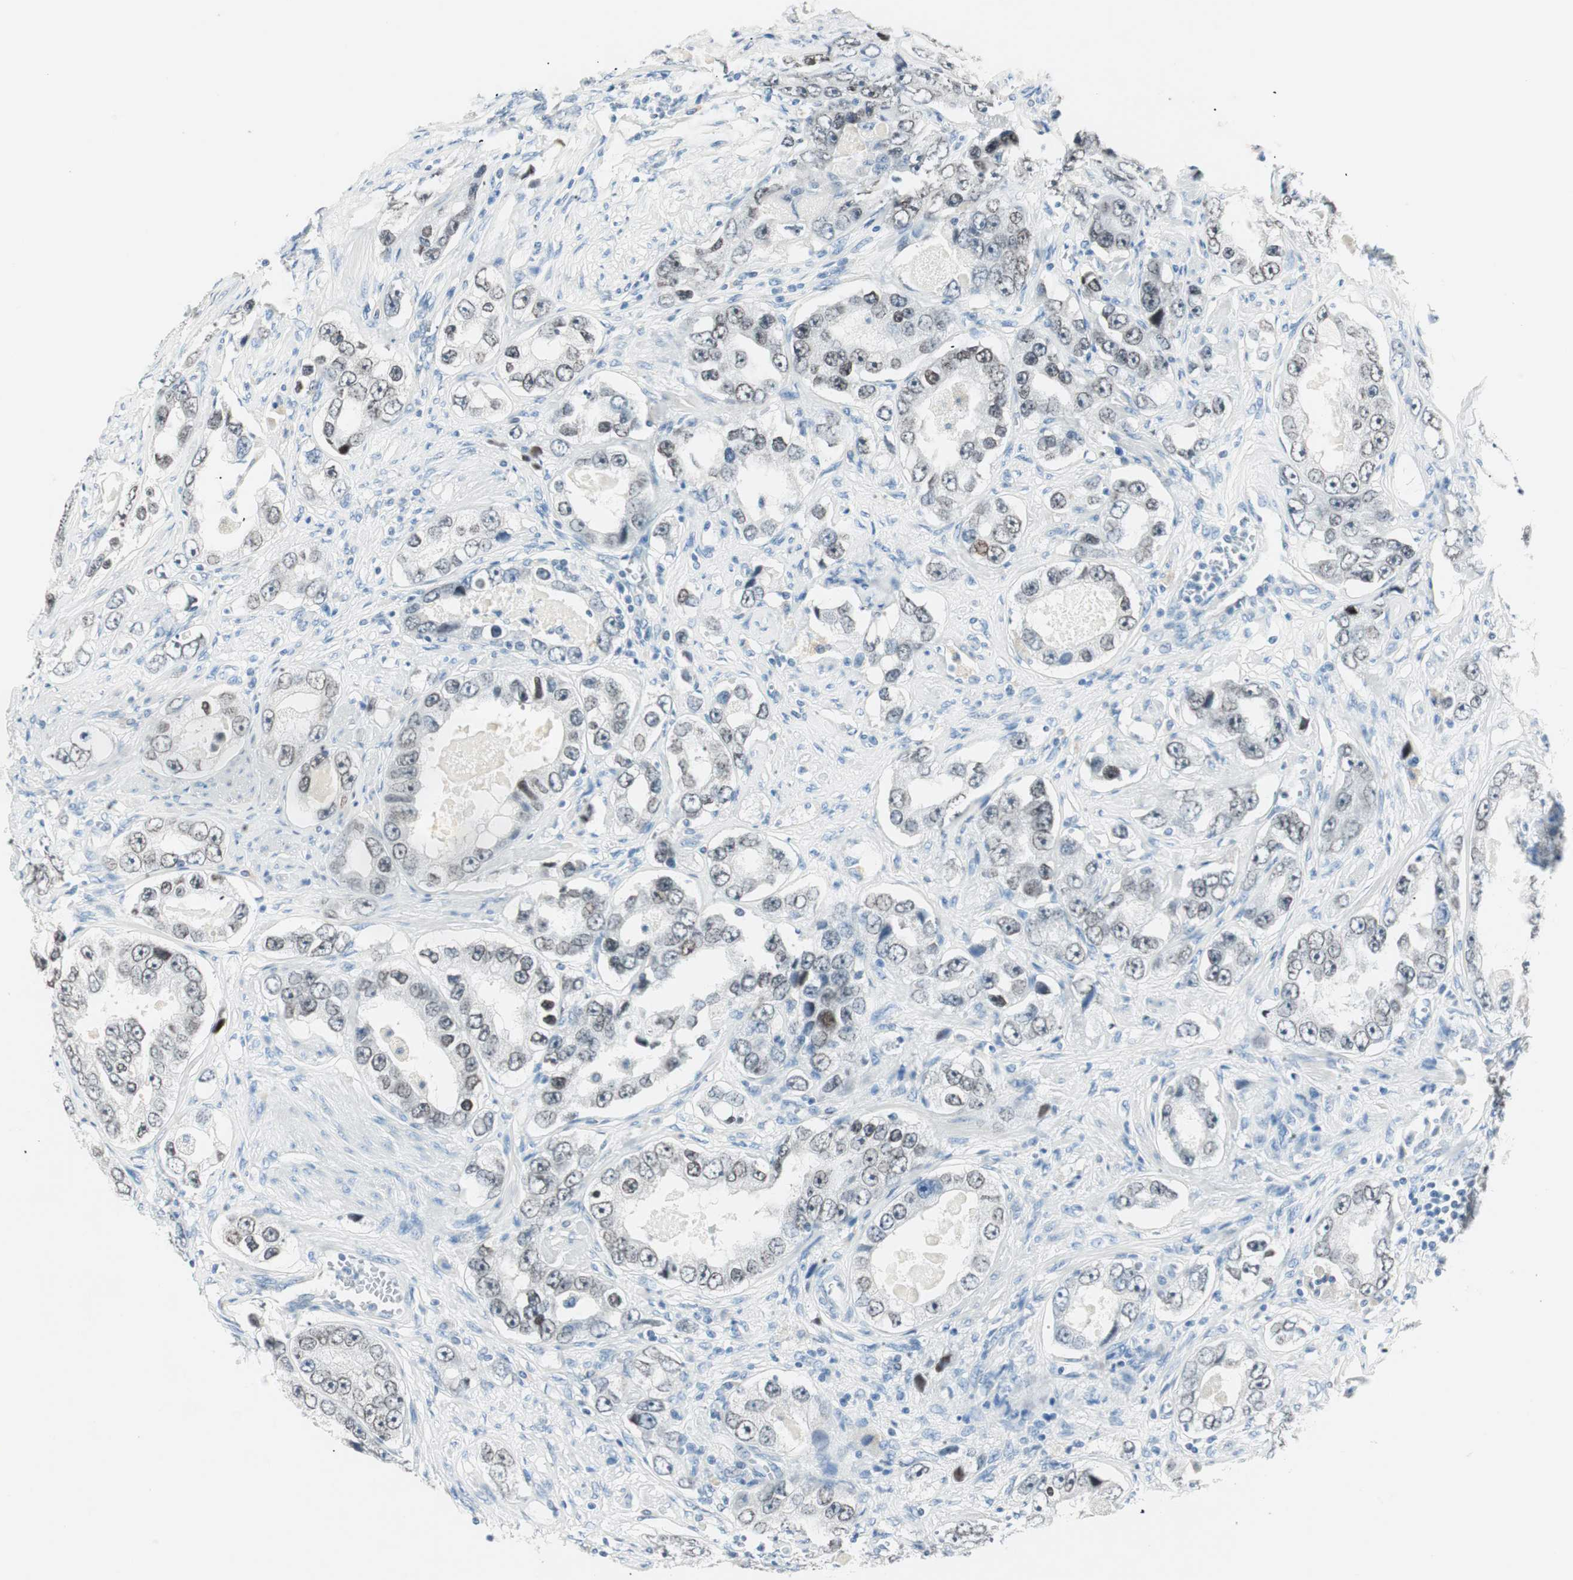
{"staining": {"intensity": "moderate", "quantity": "25%-75%", "location": "nuclear"}, "tissue": "prostate cancer", "cell_type": "Tumor cells", "image_type": "cancer", "snomed": [{"axis": "morphology", "description": "Adenocarcinoma, High grade"}, {"axis": "topography", "description": "Prostate"}], "caption": "Immunohistochemical staining of human high-grade adenocarcinoma (prostate) shows medium levels of moderate nuclear protein expression in approximately 25%-75% of tumor cells.", "gene": "HOXB13", "patient": {"sex": "male", "age": 63}}